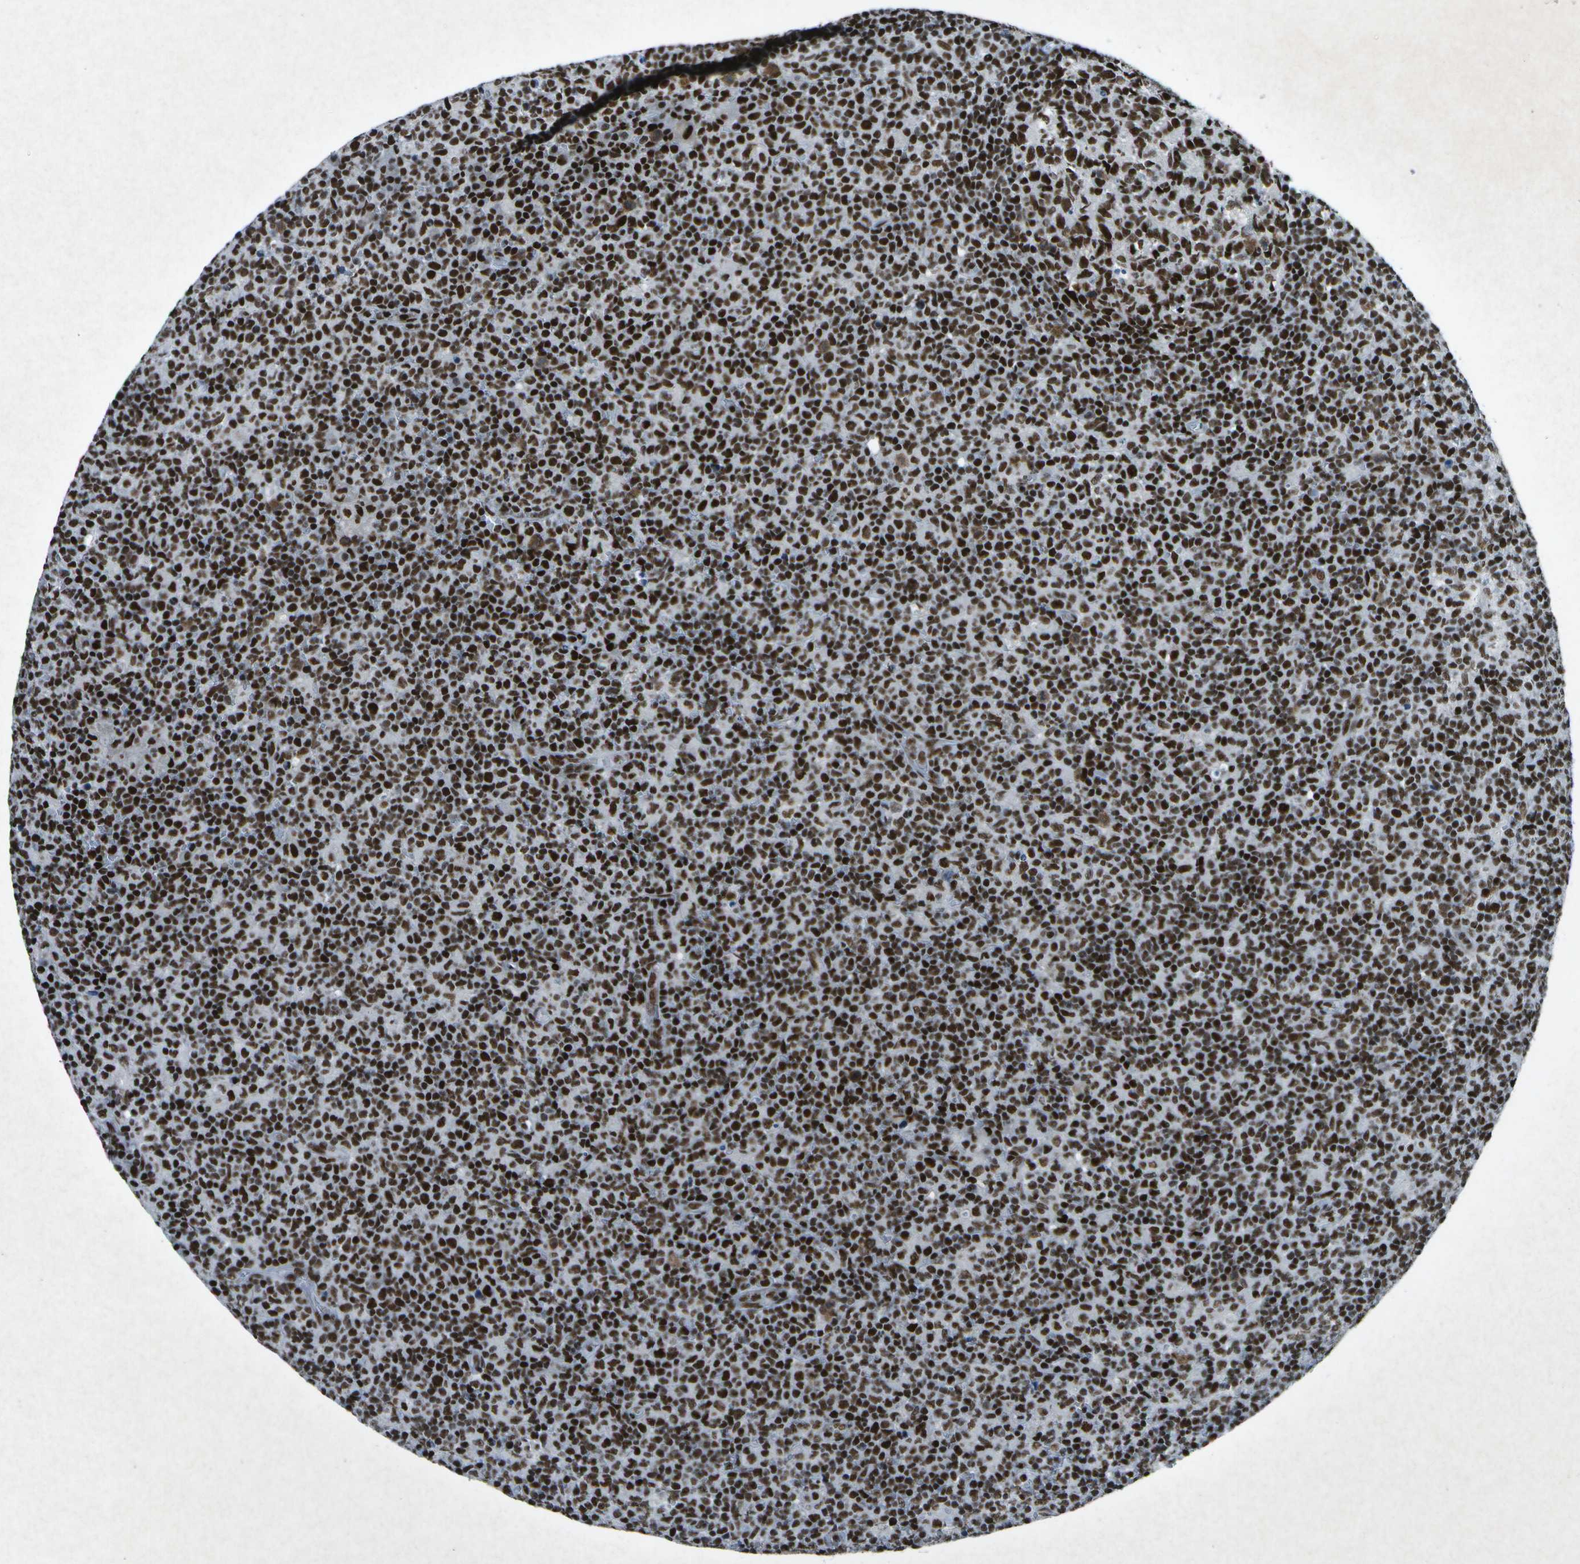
{"staining": {"intensity": "strong", "quantity": ">75%", "location": "nuclear"}, "tissue": "lymph node", "cell_type": "Germinal center cells", "image_type": "normal", "snomed": [{"axis": "morphology", "description": "Normal tissue, NOS"}, {"axis": "morphology", "description": "Inflammation, NOS"}, {"axis": "topography", "description": "Lymph node"}], "caption": "Immunohistochemical staining of unremarkable human lymph node reveals strong nuclear protein staining in approximately >75% of germinal center cells.", "gene": "MTA2", "patient": {"sex": "male", "age": 55}}